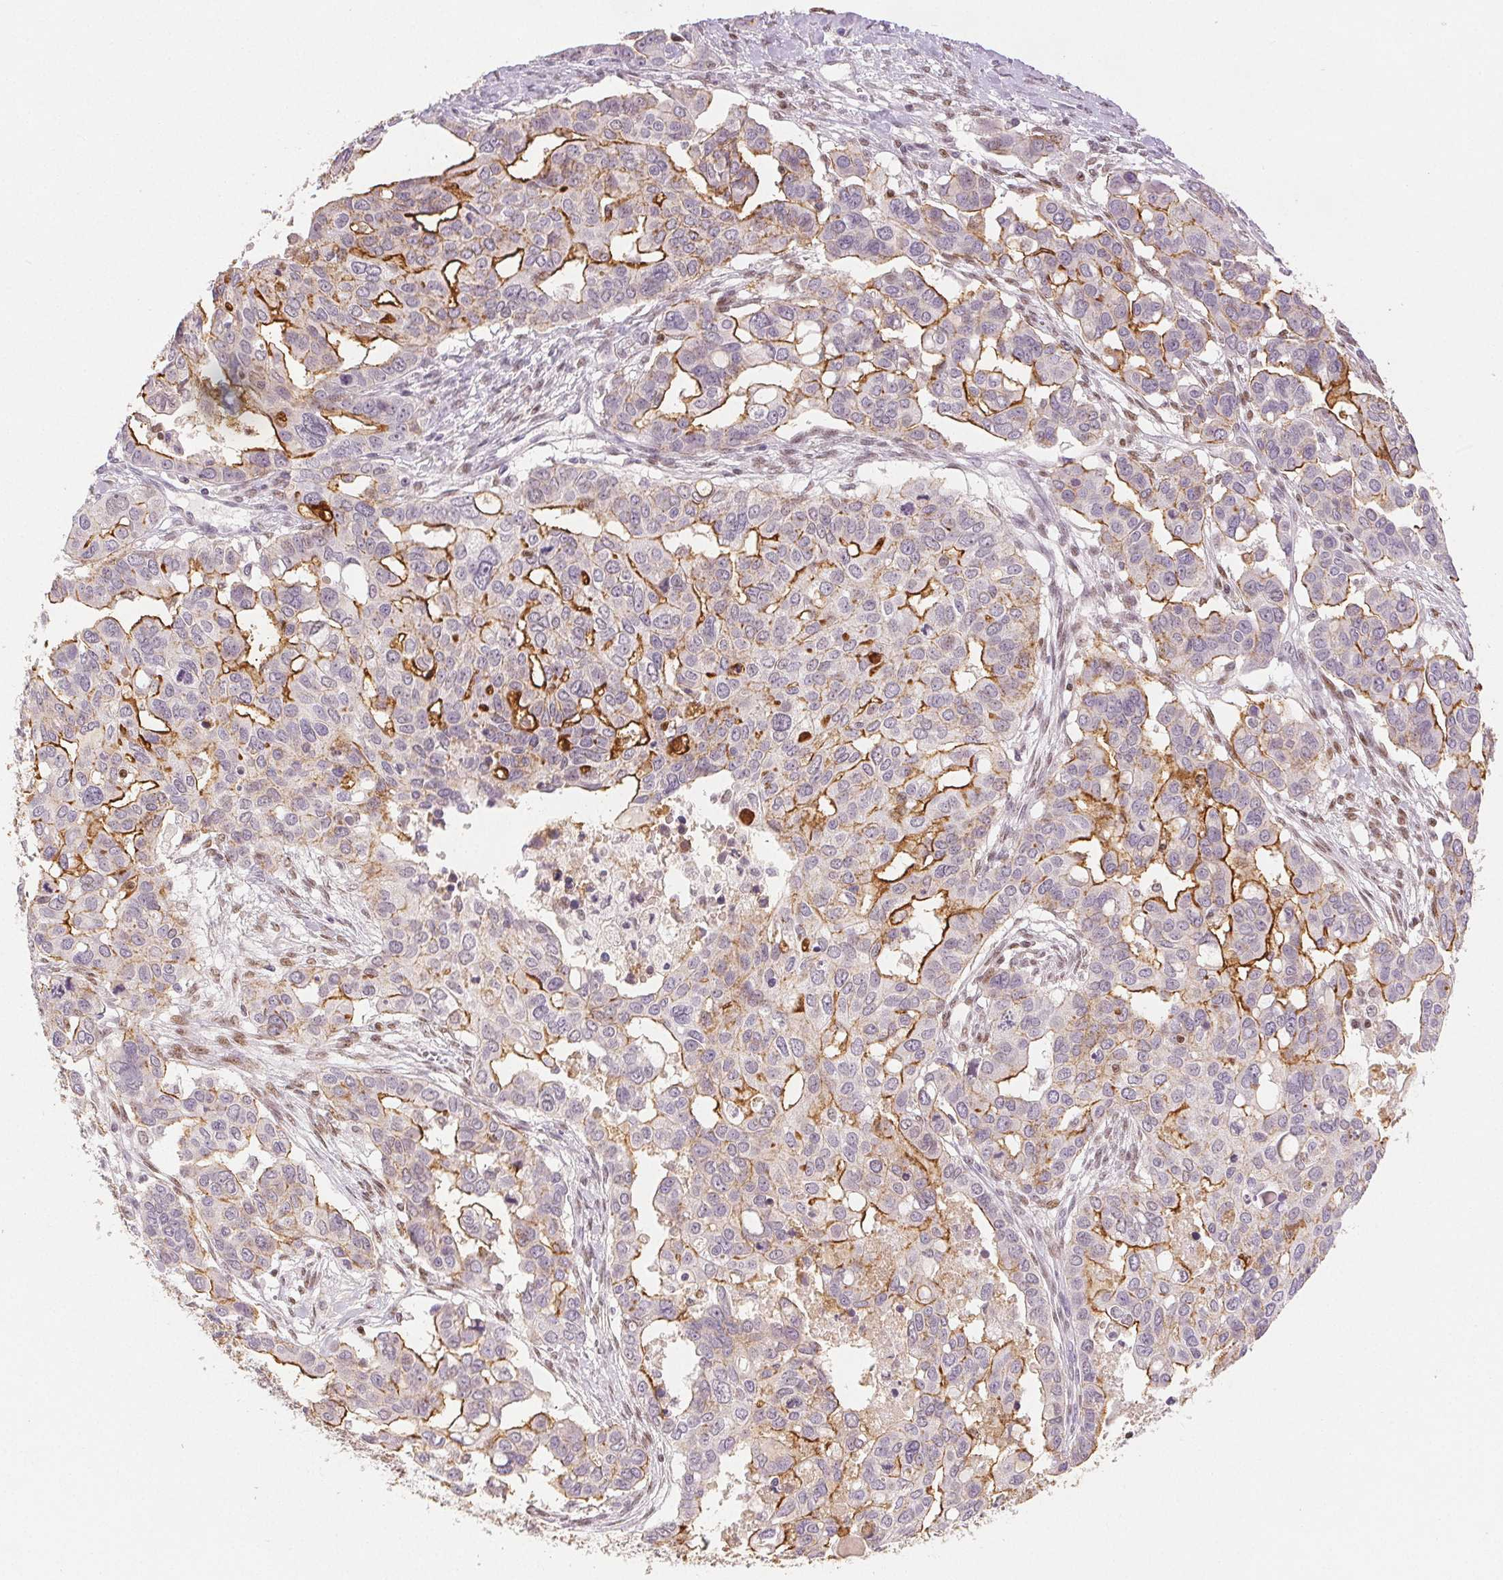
{"staining": {"intensity": "moderate", "quantity": "<25%", "location": "cytoplasmic/membranous"}, "tissue": "ovarian cancer", "cell_type": "Tumor cells", "image_type": "cancer", "snomed": [{"axis": "morphology", "description": "Carcinoma, endometroid"}, {"axis": "topography", "description": "Ovary"}], "caption": "Immunohistochemical staining of human ovarian cancer (endometroid carcinoma) shows moderate cytoplasmic/membranous protein expression in about <25% of tumor cells. (DAB IHC with brightfield microscopy, high magnification).", "gene": "RUNX2", "patient": {"sex": "female", "age": 78}}